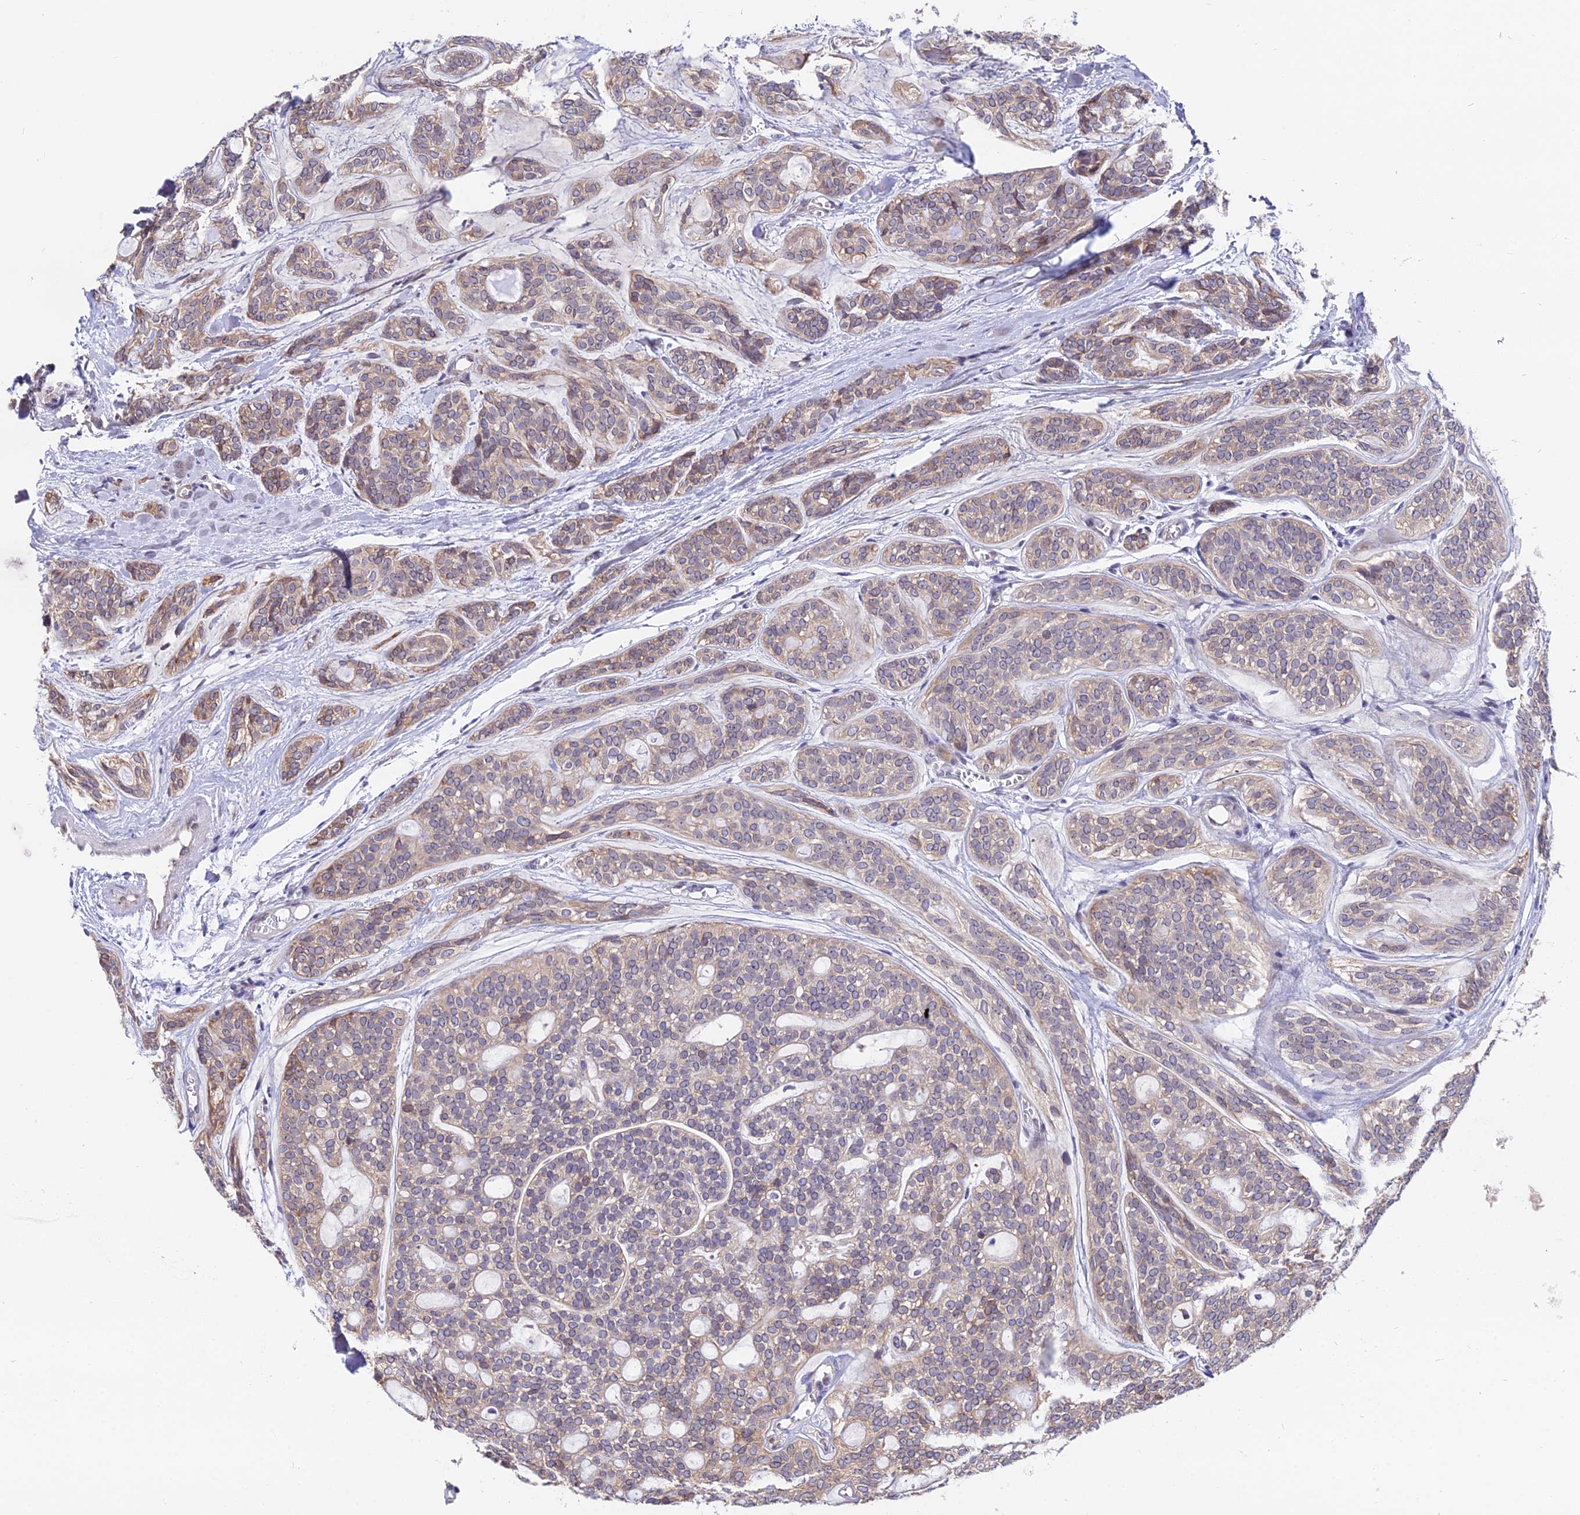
{"staining": {"intensity": "weak", "quantity": "25%-75%", "location": "cytoplasmic/membranous"}, "tissue": "head and neck cancer", "cell_type": "Tumor cells", "image_type": "cancer", "snomed": [{"axis": "morphology", "description": "Adenocarcinoma, NOS"}, {"axis": "topography", "description": "Head-Neck"}], "caption": "Weak cytoplasmic/membranous staining is identified in approximately 25%-75% of tumor cells in adenocarcinoma (head and neck).", "gene": "INPP4A", "patient": {"sex": "male", "age": 66}}